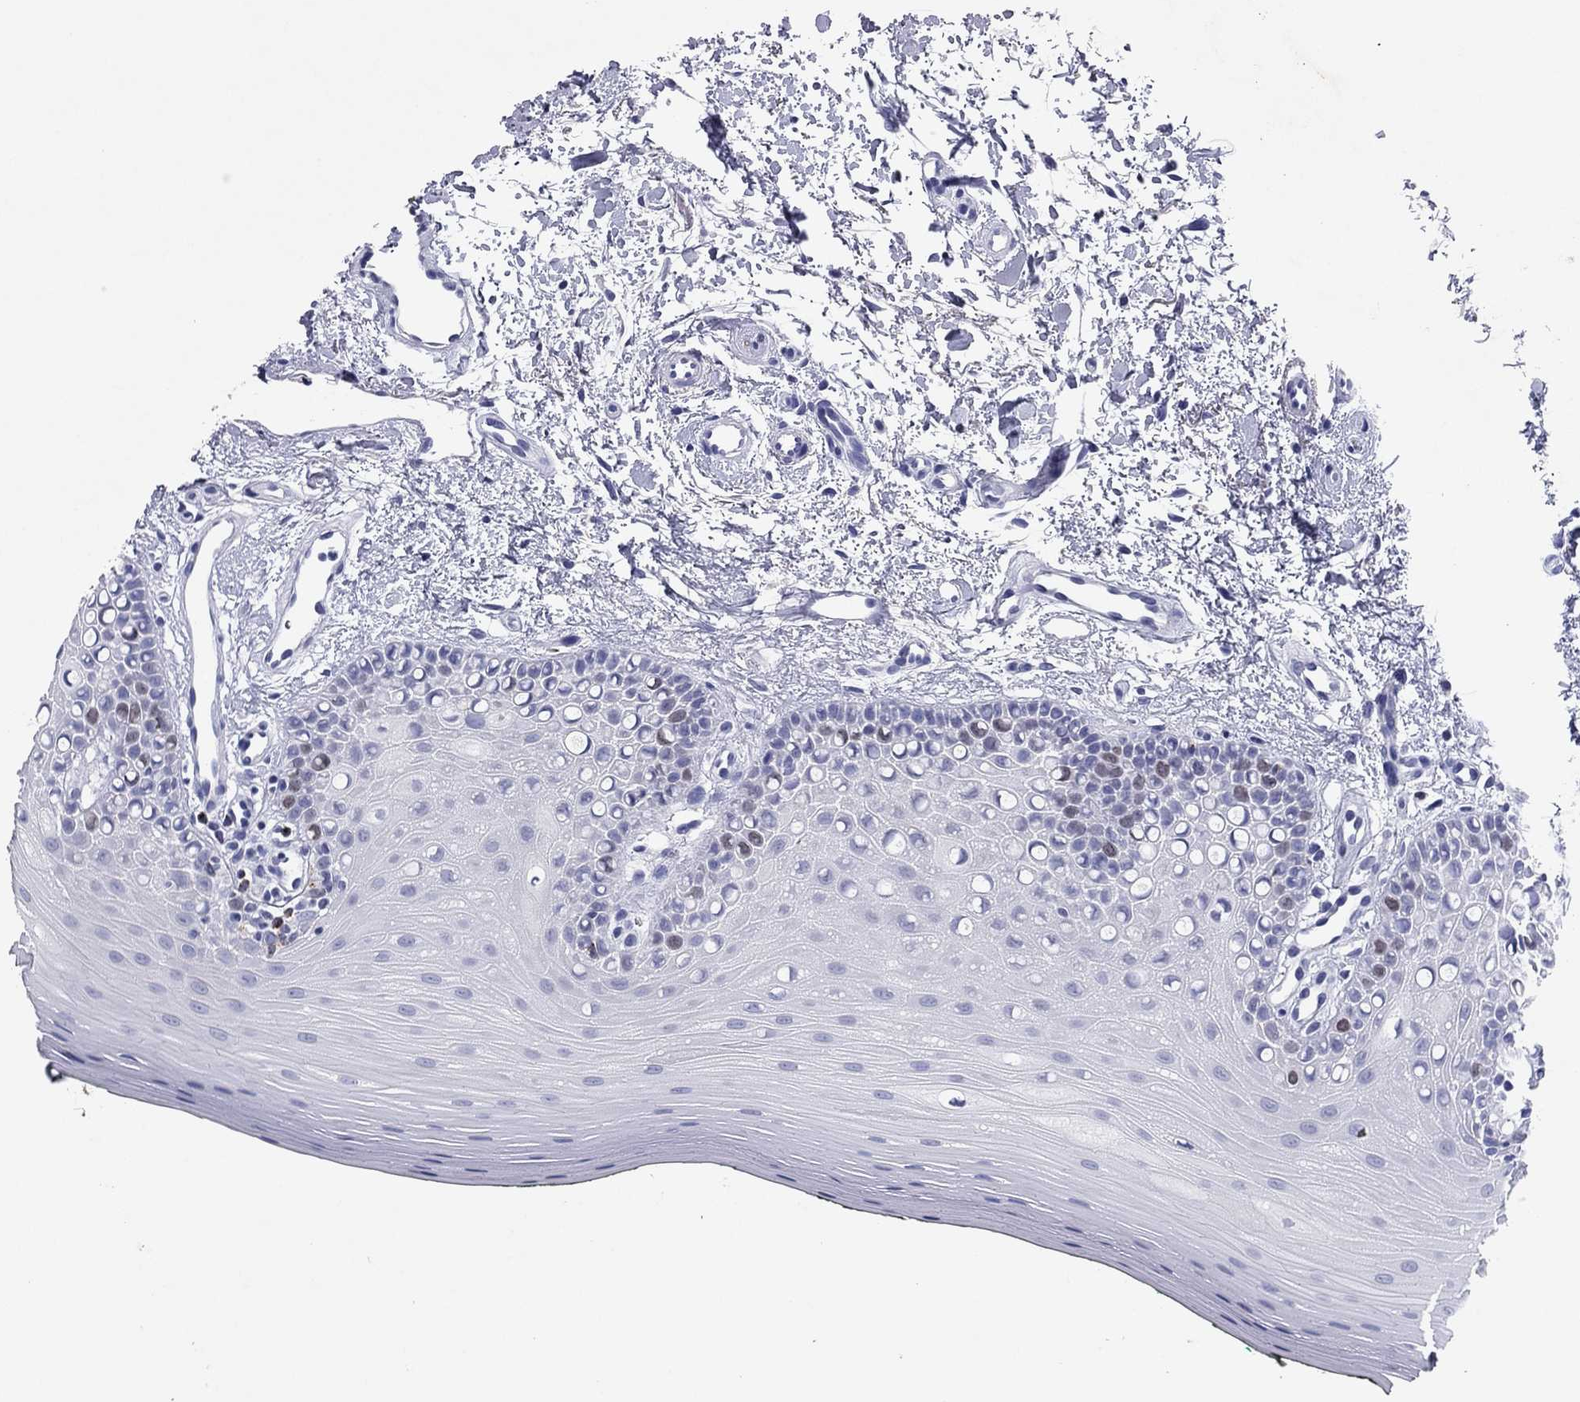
{"staining": {"intensity": "weak", "quantity": "<25%", "location": "nuclear"}, "tissue": "oral mucosa", "cell_type": "Squamous epithelial cells", "image_type": "normal", "snomed": [{"axis": "morphology", "description": "Normal tissue, NOS"}, {"axis": "topography", "description": "Oral tissue"}], "caption": "High magnification brightfield microscopy of unremarkable oral mucosa stained with DAB (brown) and counterstained with hematoxylin (blue): squamous epithelial cells show no significant positivity. (Brightfield microscopy of DAB (3,3'-diaminobenzidine) immunohistochemistry (IHC) at high magnification).", "gene": "GZMK", "patient": {"sex": "female", "age": 78}}